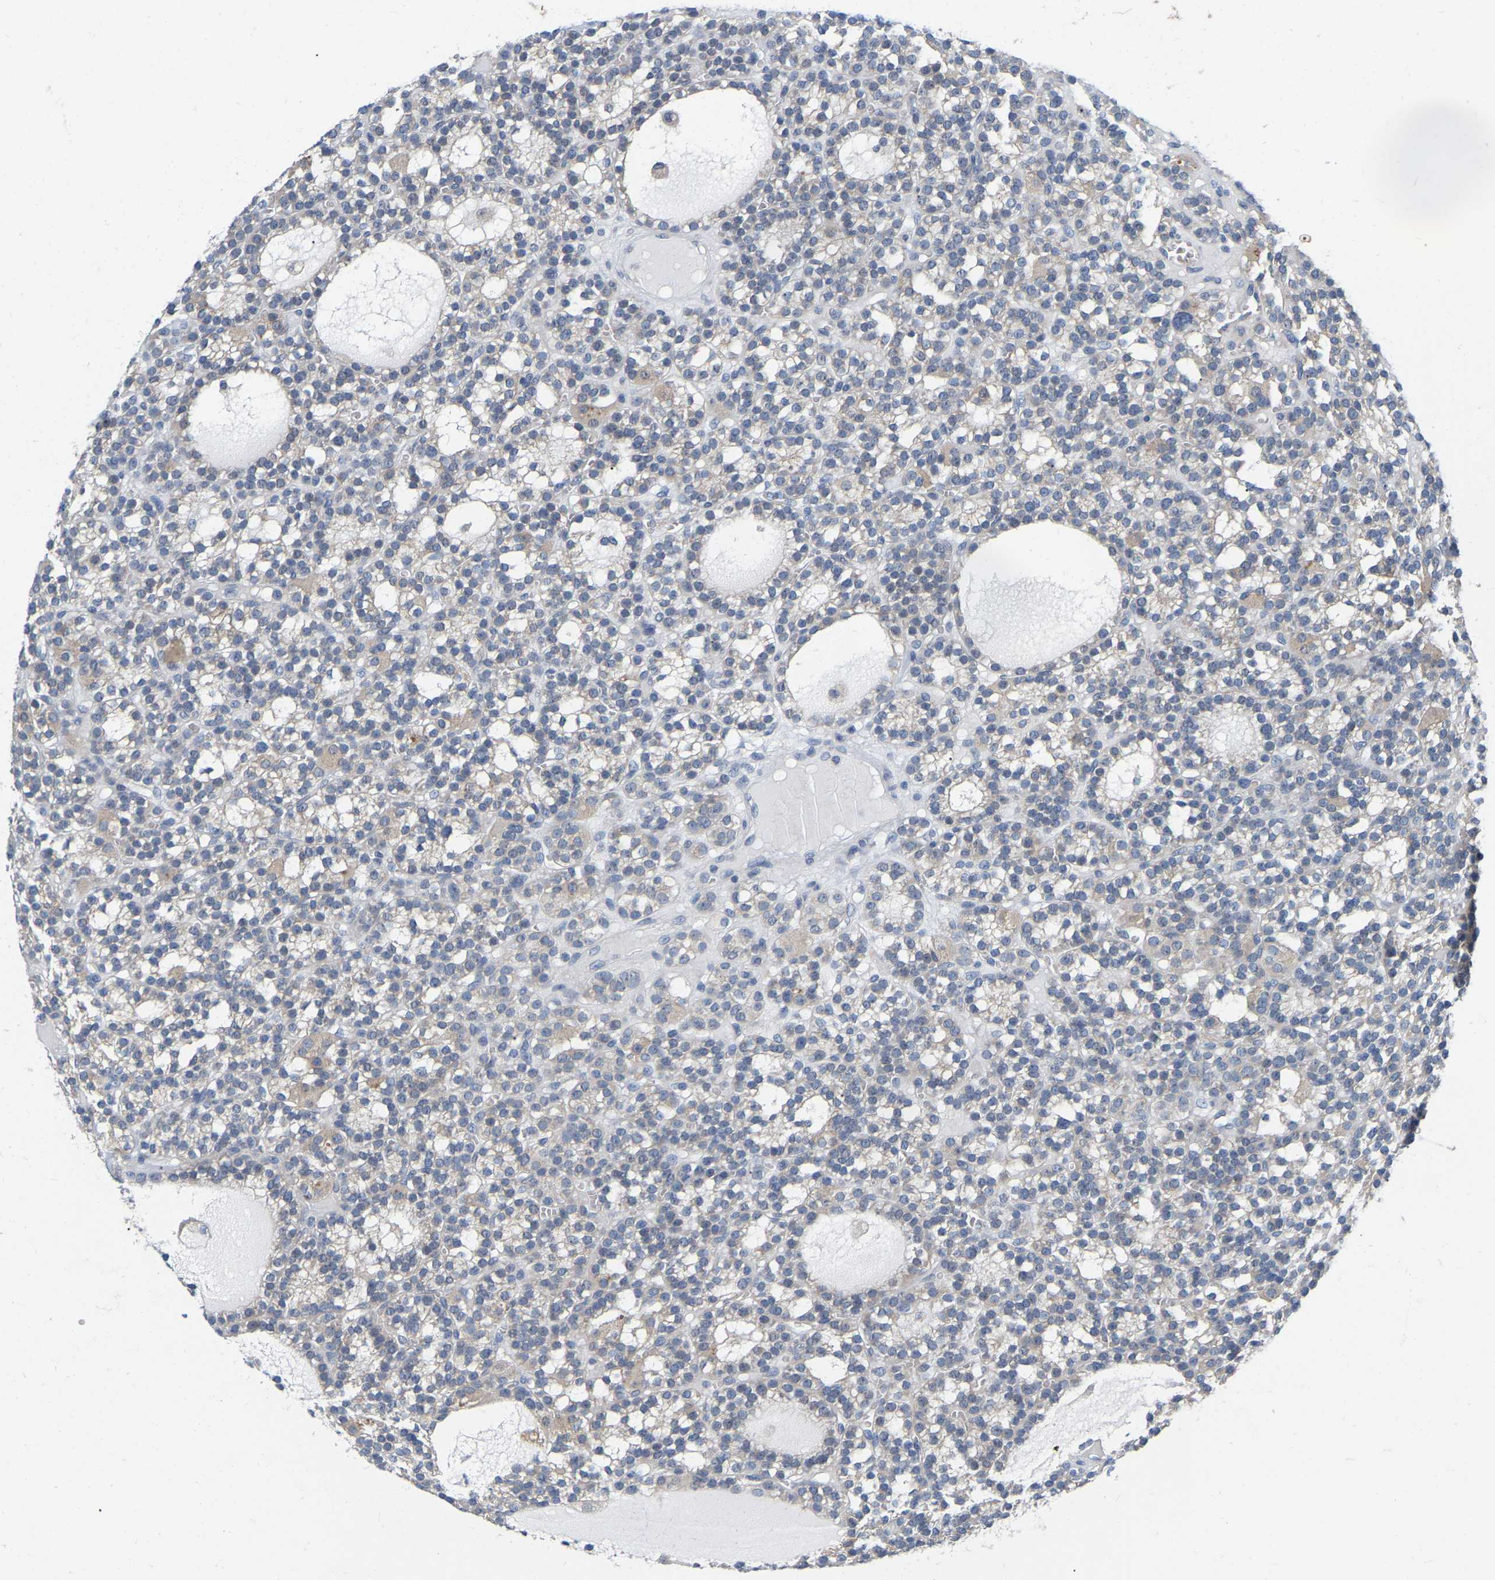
{"staining": {"intensity": "negative", "quantity": "none", "location": "none"}, "tissue": "parathyroid gland", "cell_type": "Glandular cells", "image_type": "normal", "snomed": [{"axis": "morphology", "description": "Normal tissue, NOS"}, {"axis": "morphology", "description": "Adenoma, NOS"}, {"axis": "topography", "description": "Parathyroid gland"}], "caption": "There is no significant positivity in glandular cells of parathyroid gland. (Stains: DAB (3,3'-diaminobenzidine) immunohistochemistry (IHC) with hematoxylin counter stain, Microscopy: brightfield microscopy at high magnification).", "gene": "WIPI2", "patient": {"sex": "female", "age": 58}}